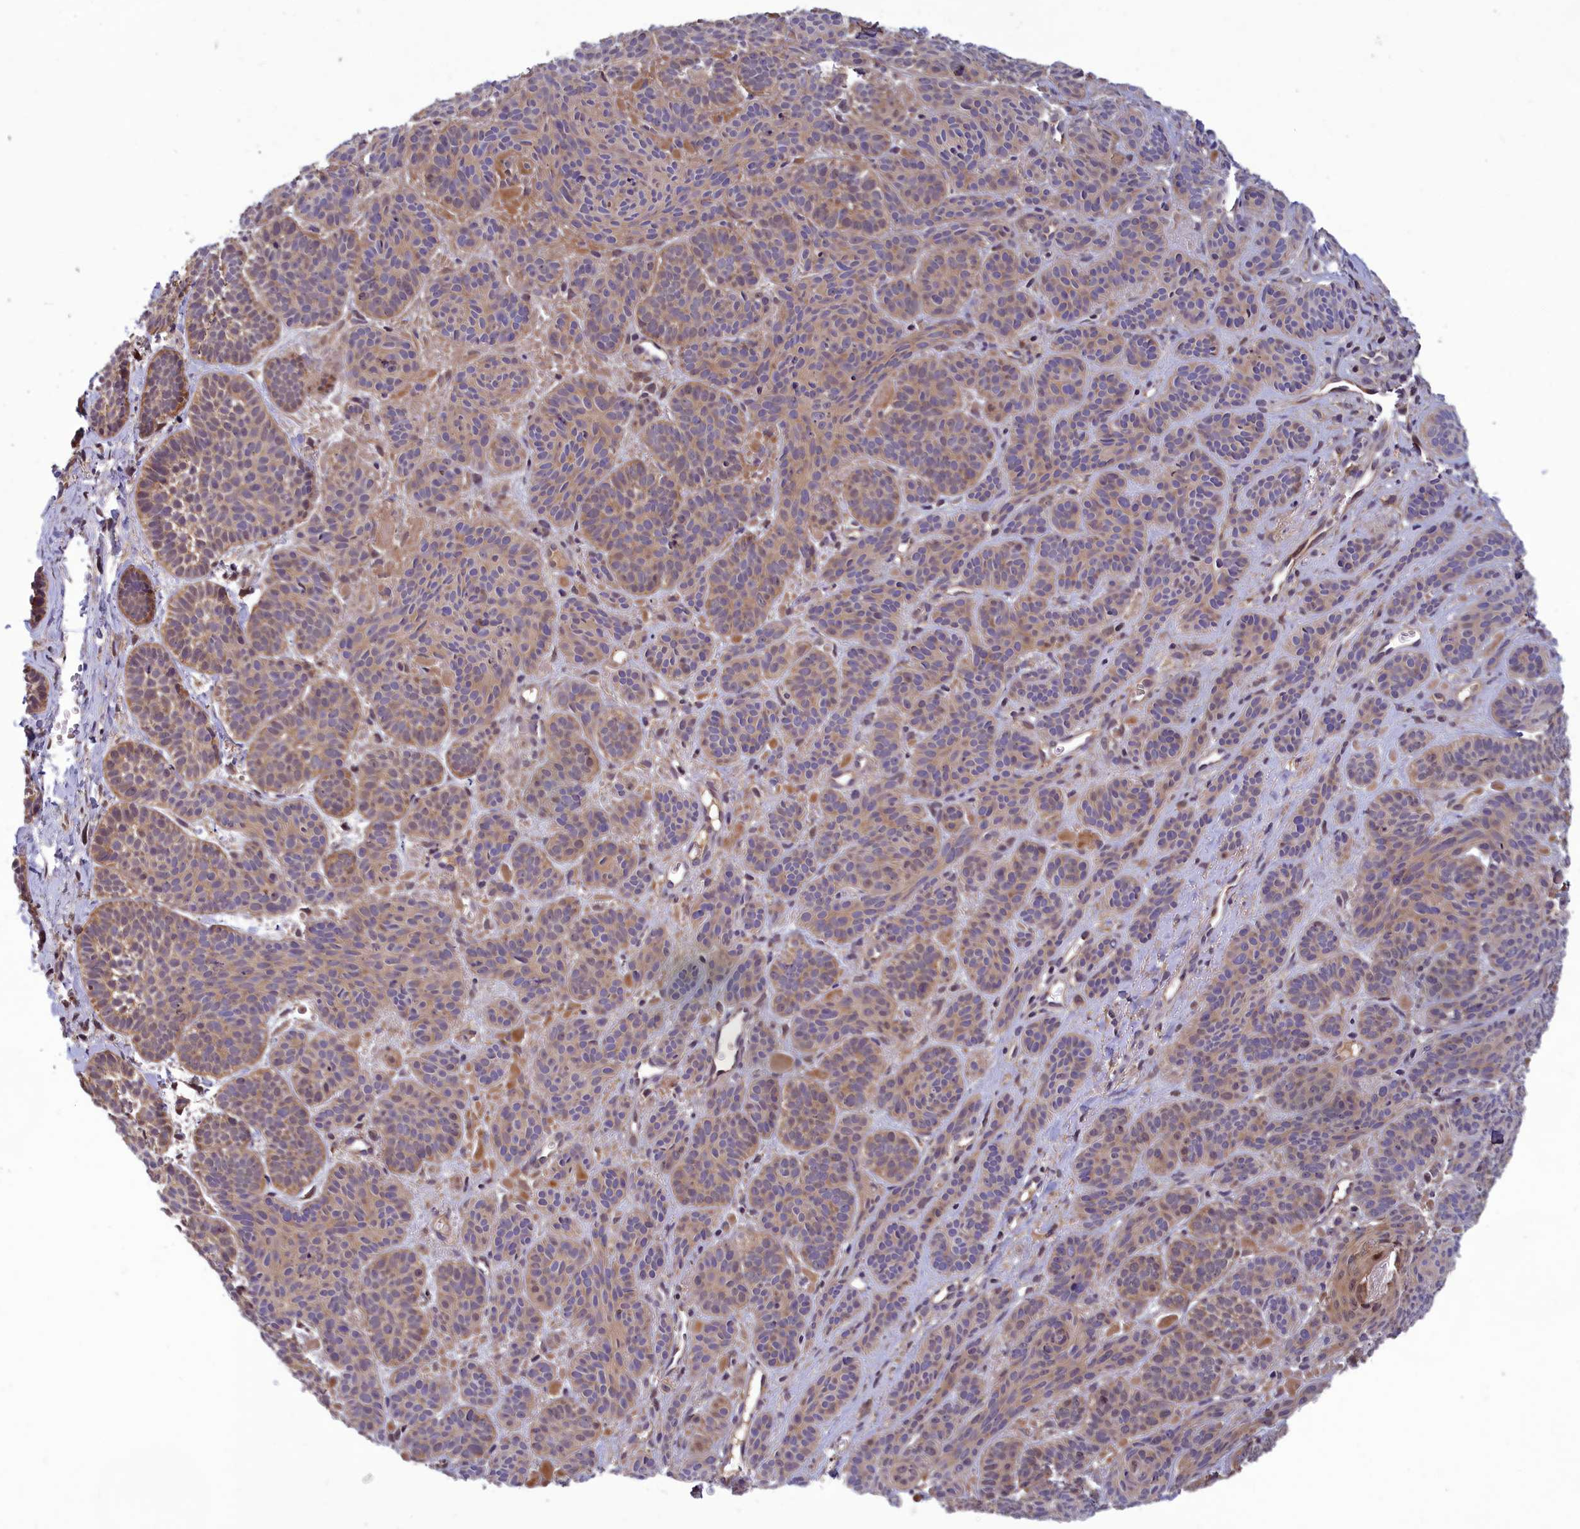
{"staining": {"intensity": "weak", "quantity": "<25%", "location": "cytoplasmic/membranous"}, "tissue": "skin cancer", "cell_type": "Tumor cells", "image_type": "cancer", "snomed": [{"axis": "morphology", "description": "Basal cell carcinoma"}, {"axis": "topography", "description": "Skin"}], "caption": "An IHC photomicrograph of skin cancer (basal cell carcinoma) is shown. There is no staining in tumor cells of skin cancer (basal cell carcinoma).", "gene": "CCDC15", "patient": {"sex": "male", "age": 85}}